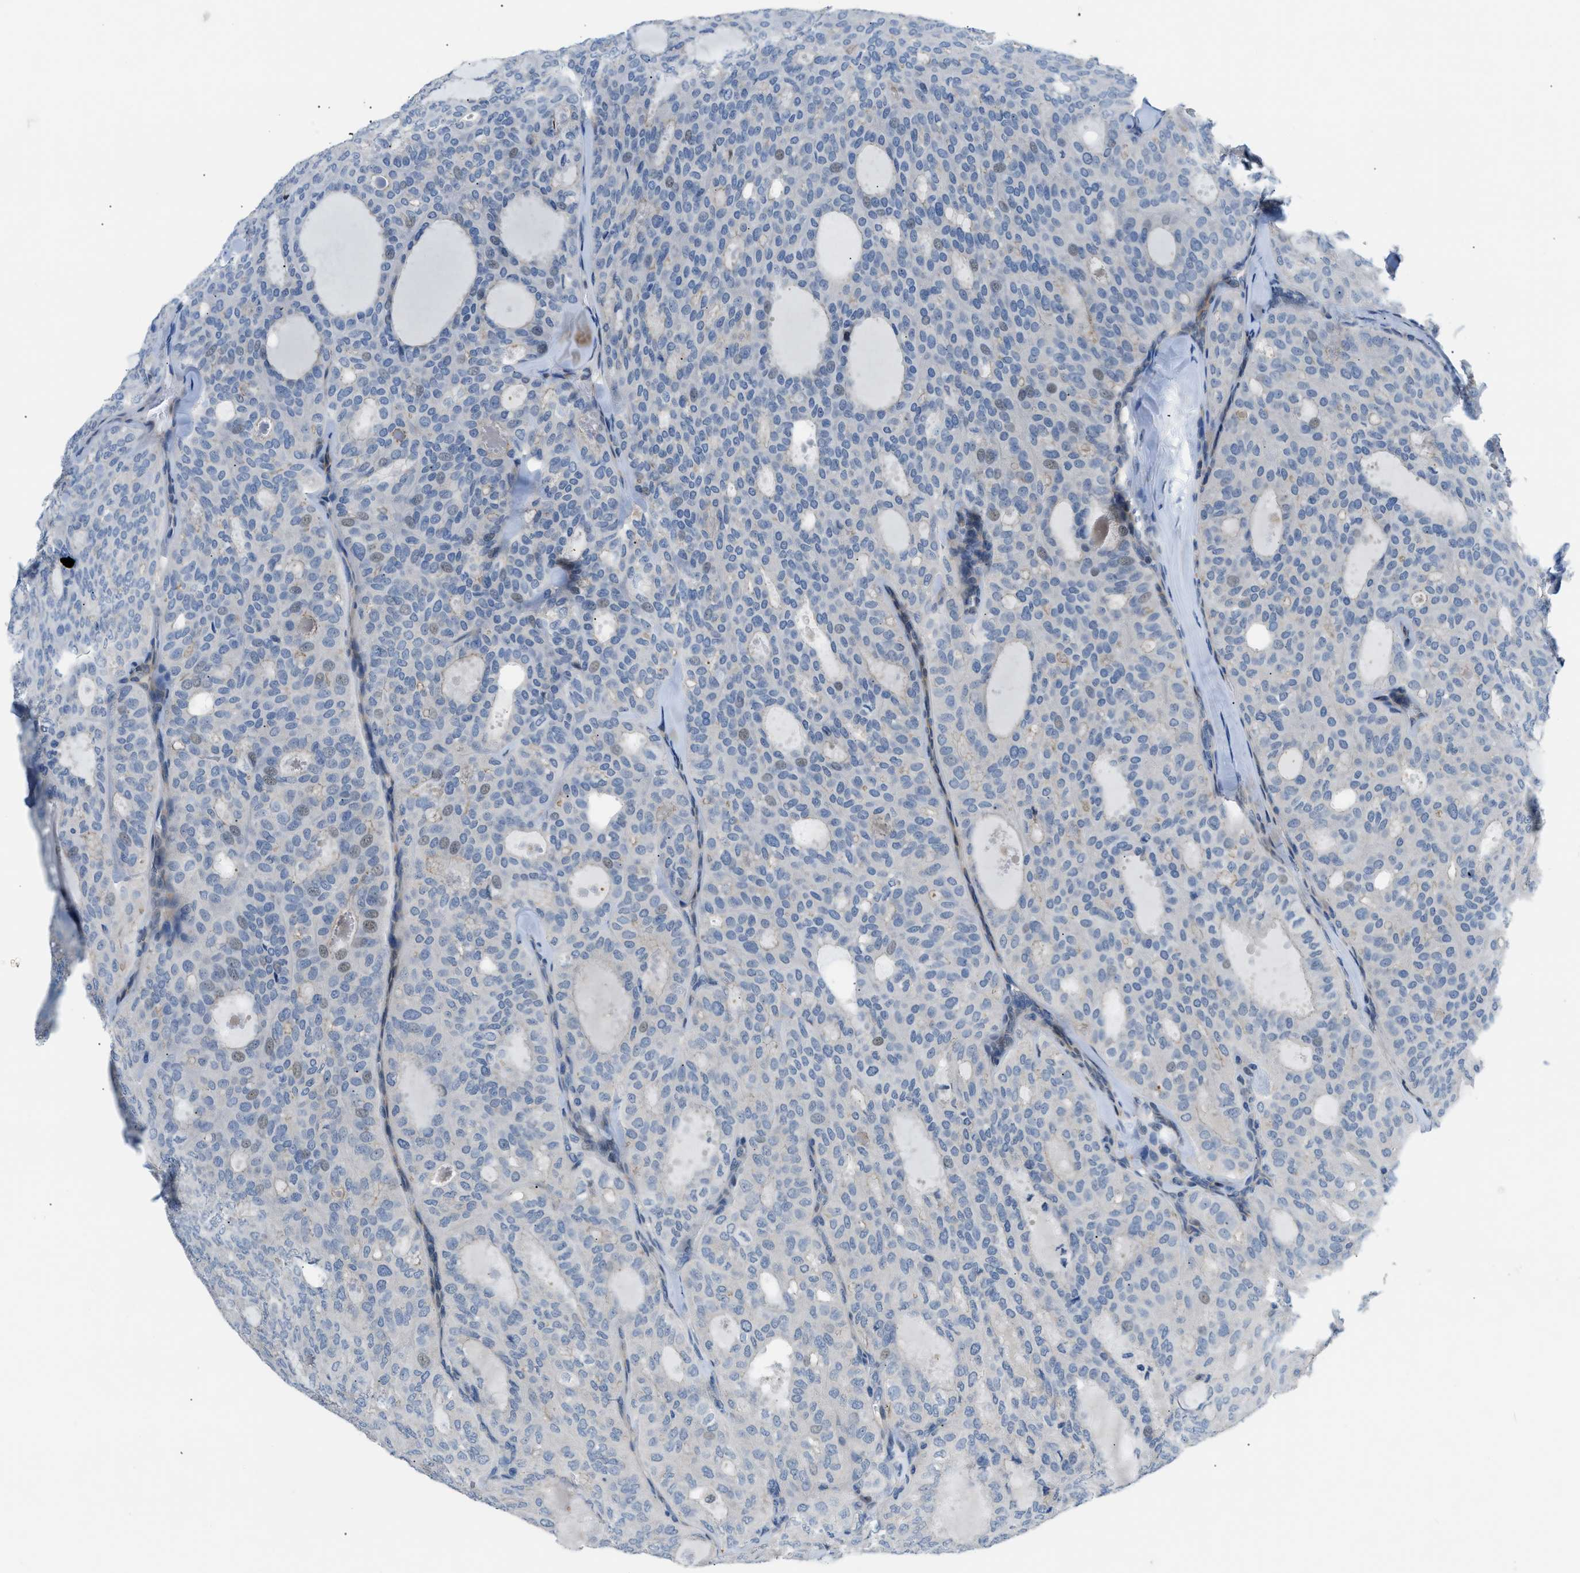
{"staining": {"intensity": "weak", "quantity": "<25%", "location": "nuclear"}, "tissue": "thyroid cancer", "cell_type": "Tumor cells", "image_type": "cancer", "snomed": [{"axis": "morphology", "description": "Follicular adenoma carcinoma, NOS"}, {"axis": "topography", "description": "Thyroid gland"}], "caption": "Immunohistochemistry image of follicular adenoma carcinoma (thyroid) stained for a protein (brown), which shows no expression in tumor cells. (Brightfield microscopy of DAB (3,3'-diaminobenzidine) immunohistochemistry at high magnification).", "gene": "FDCSP", "patient": {"sex": "male", "age": 75}}